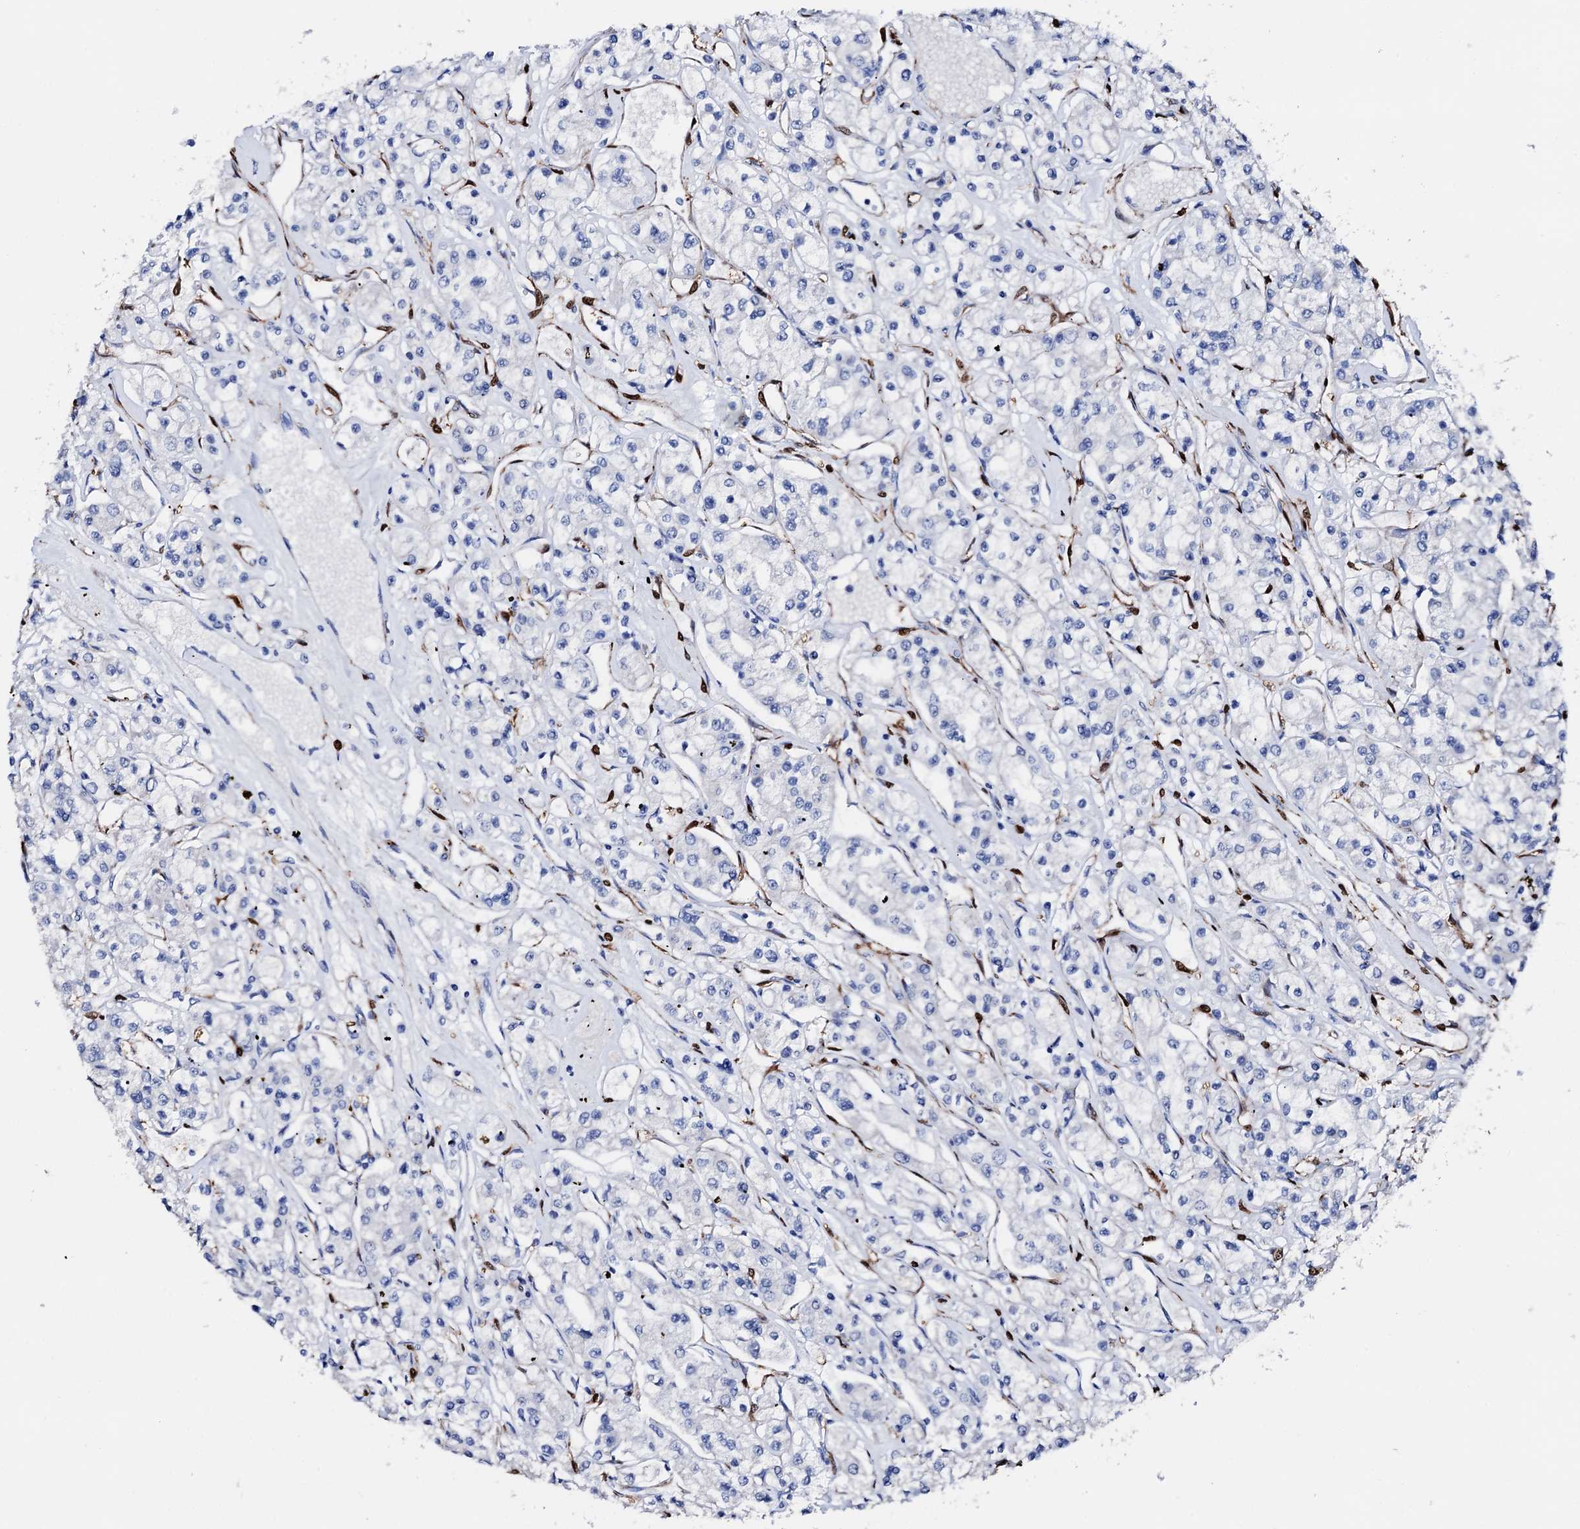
{"staining": {"intensity": "negative", "quantity": "none", "location": "none"}, "tissue": "renal cancer", "cell_type": "Tumor cells", "image_type": "cancer", "snomed": [{"axis": "morphology", "description": "Adenocarcinoma, NOS"}, {"axis": "topography", "description": "Kidney"}], "caption": "Immunohistochemical staining of human renal cancer (adenocarcinoma) displays no significant staining in tumor cells. (Stains: DAB IHC with hematoxylin counter stain, Microscopy: brightfield microscopy at high magnification).", "gene": "NRIP2", "patient": {"sex": "female", "age": 59}}